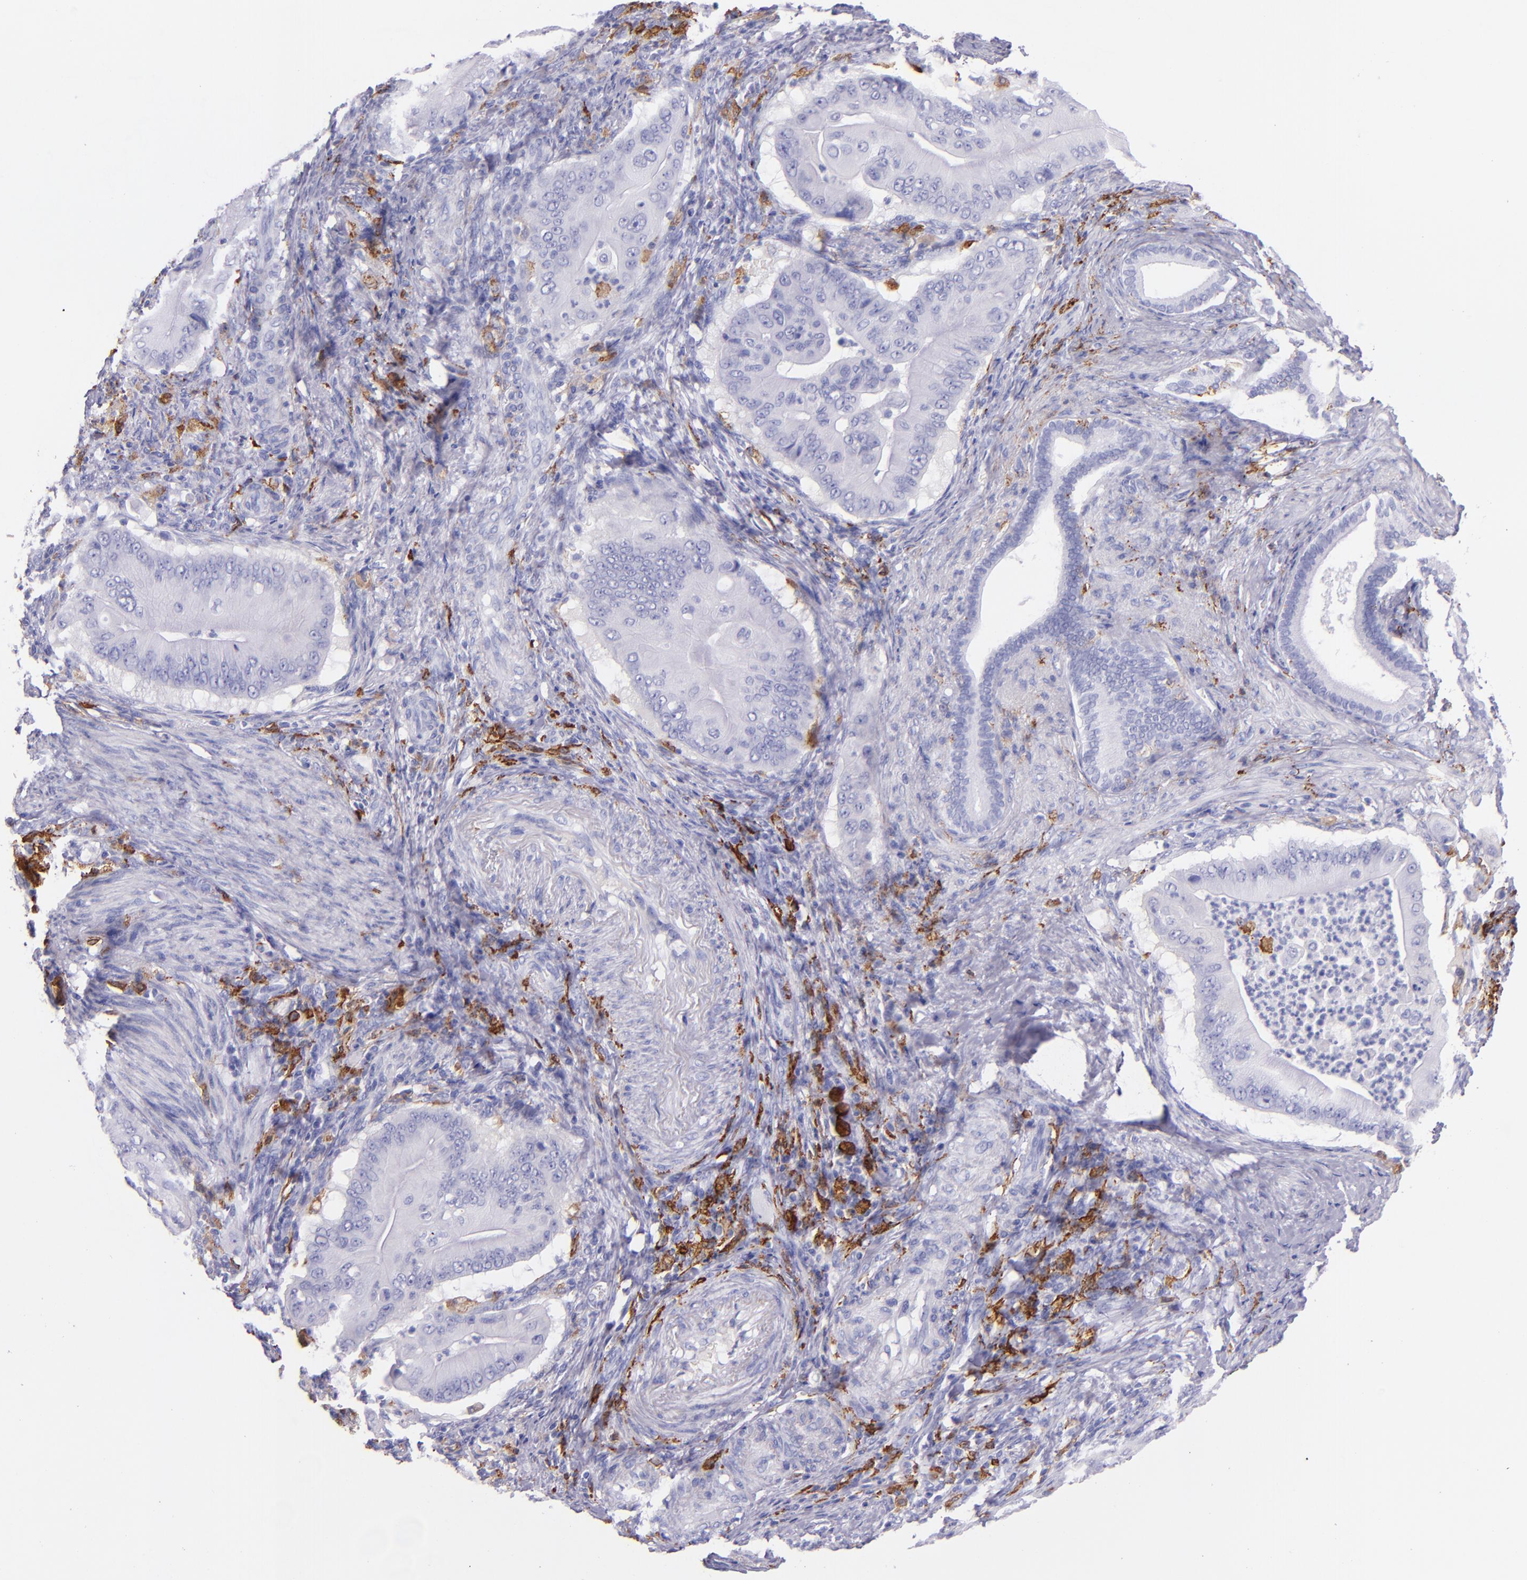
{"staining": {"intensity": "negative", "quantity": "none", "location": "none"}, "tissue": "pancreatic cancer", "cell_type": "Tumor cells", "image_type": "cancer", "snomed": [{"axis": "morphology", "description": "Adenocarcinoma, NOS"}, {"axis": "topography", "description": "Pancreas"}], "caption": "DAB immunohistochemical staining of human pancreatic cancer (adenocarcinoma) exhibits no significant staining in tumor cells. (DAB immunohistochemistry with hematoxylin counter stain).", "gene": "CD163", "patient": {"sex": "male", "age": 62}}